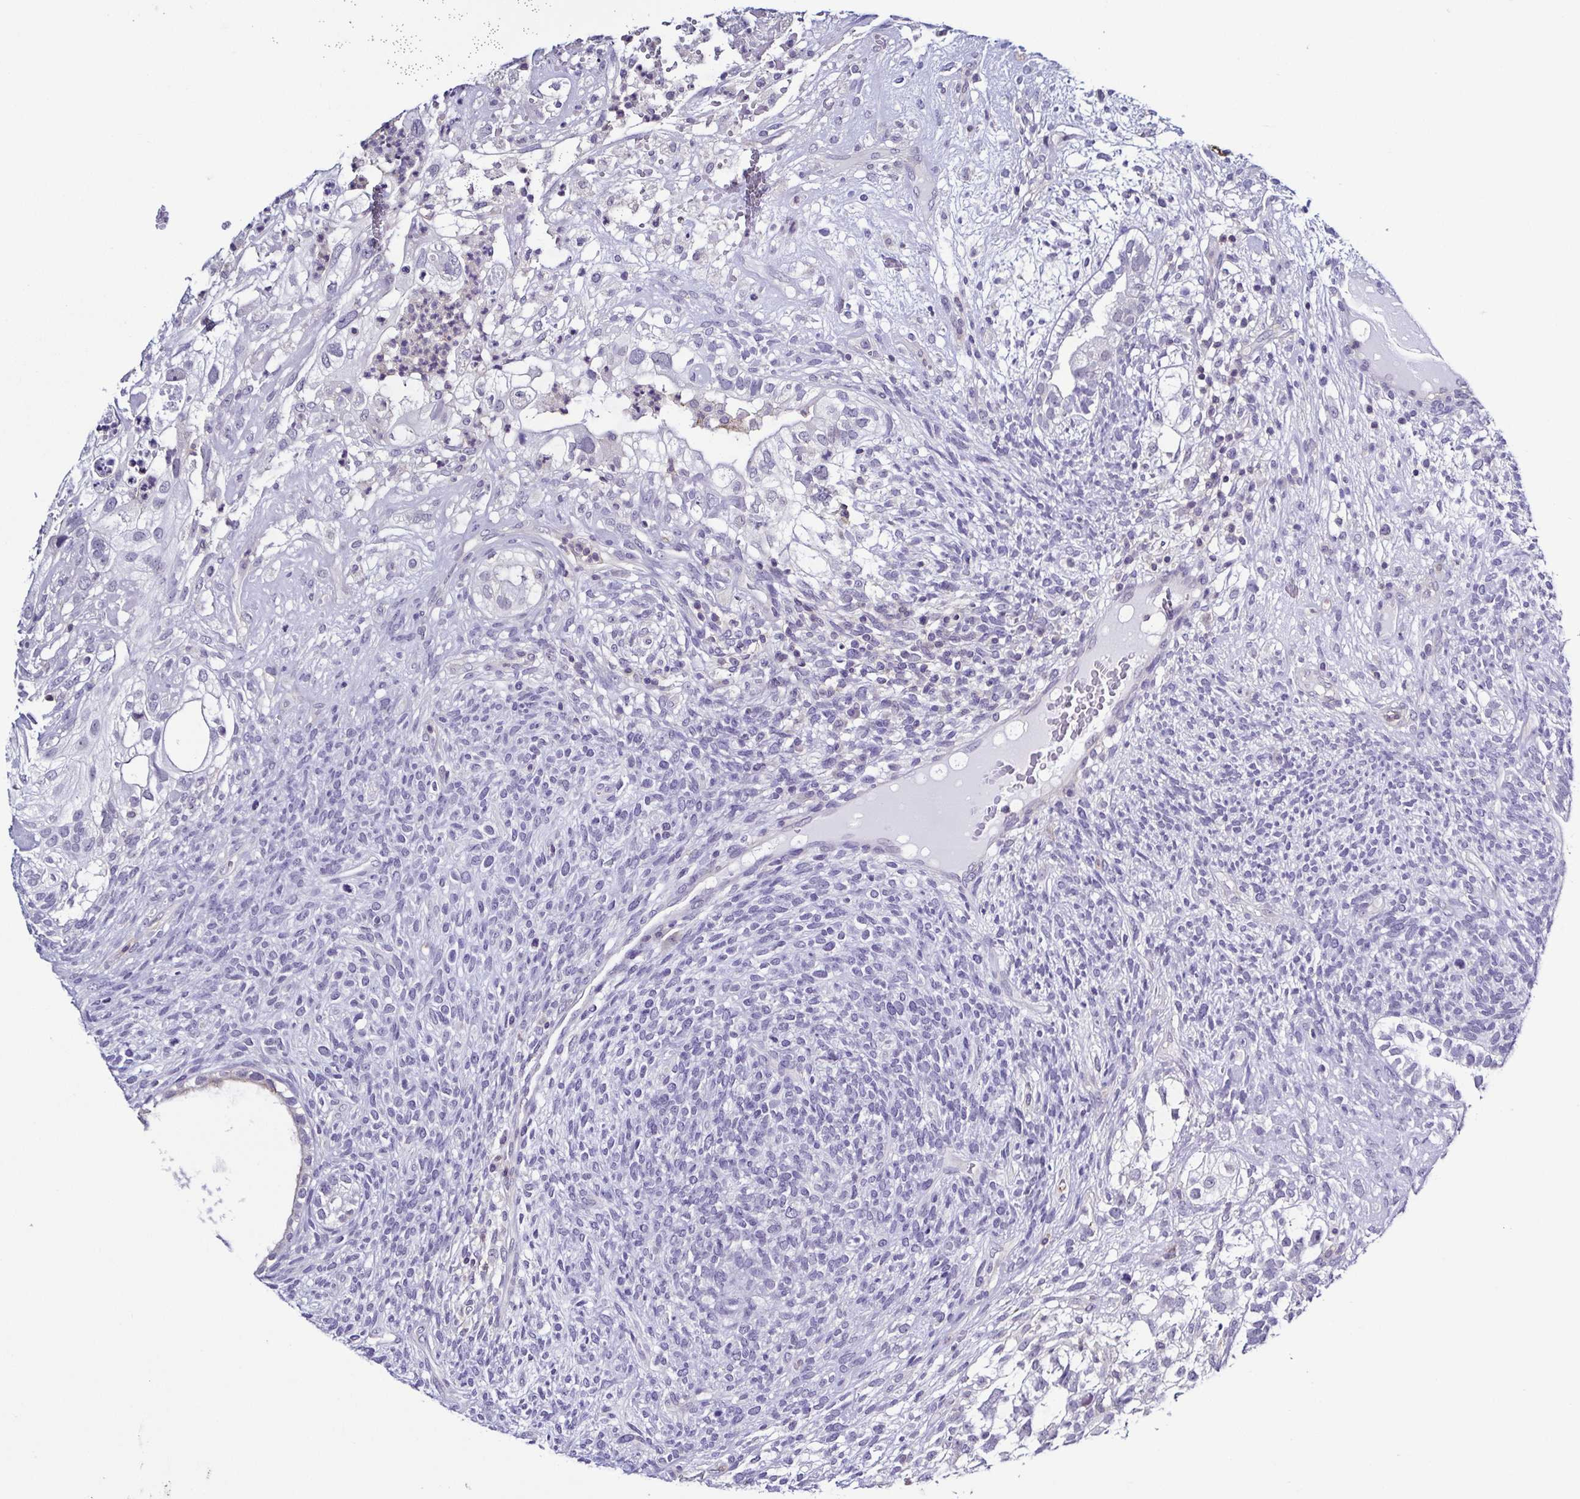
{"staining": {"intensity": "negative", "quantity": "none", "location": "none"}, "tissue": "testis cancer", "cell_type": "Tumor cells", "image_type": "cancer", "snomed": [{"axis": "morphology", "description": "Seminoma, NOS"}, {"axis": "morphology", "description": "Carcinoma, Embryonal, NOS"}, {"axis": "topography", "description": "Testis"}], "caption": "Micrograph shows no significant protein staining in tumor cells of testis embryonal carcinoma.", "gene": "TNNT2", "patient": {"sex": "male", "age": 41}}